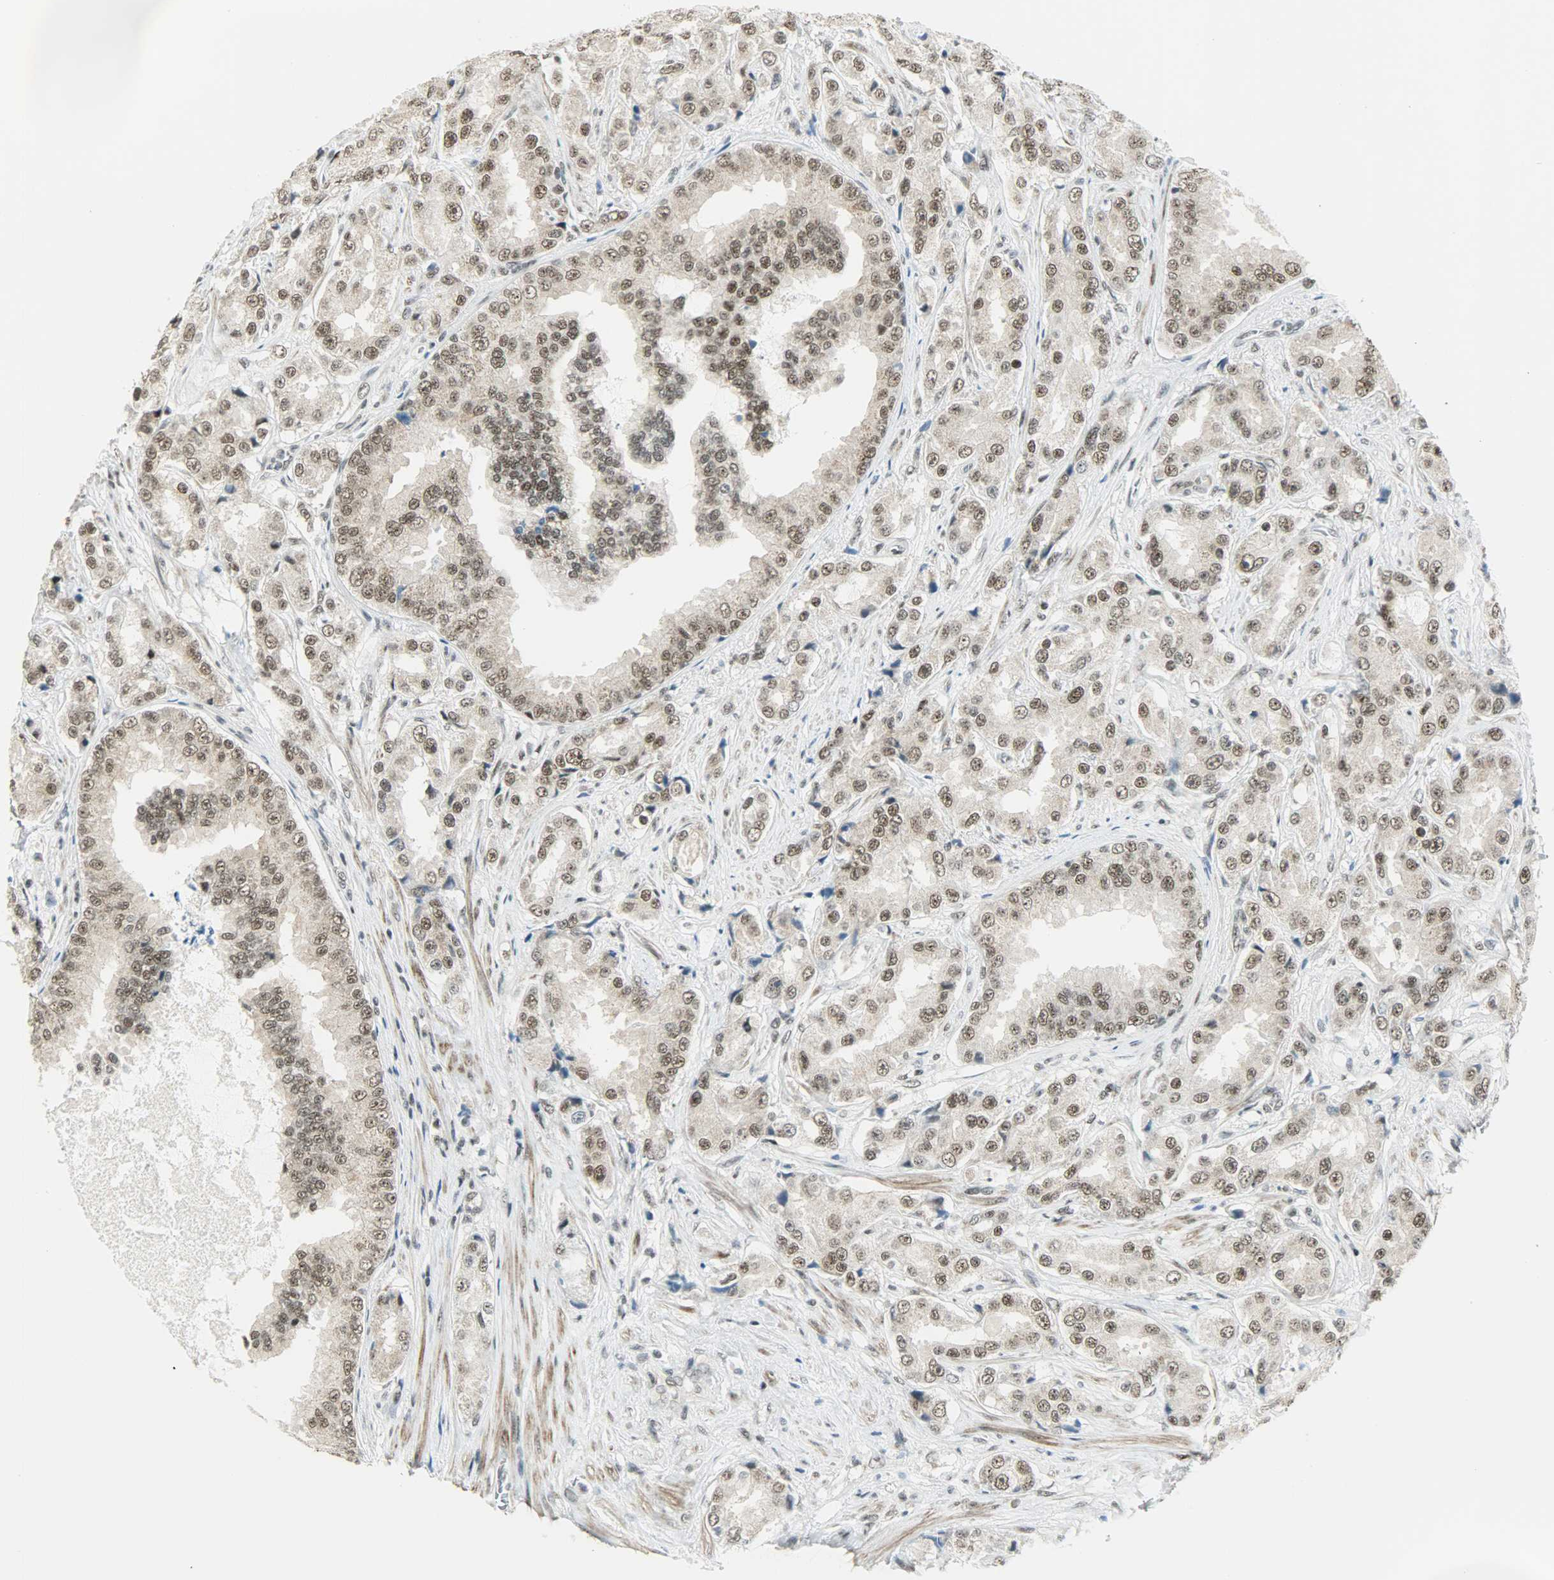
{"staining": {"intensity": "moderate", "quantity": ">75%", "location": "nuclear"}, "tissue": "prostate cancer", "cell_type": "Tumor cells", "image_type": "cancer", "snomed": [{"axis": "morphology", "description": "Adenocarcinoma, High grade"}, {"axis": "topography", "description": "Prostate"}], "caption": "Human prostate high-grade adenocarcinoma stained for a protein (brown) demonstrates moderate nuclear positive staining in approximately >75% of tumor cells.", "gene": "SUGP1", "patient": {"sex": "male", "age": 73}}